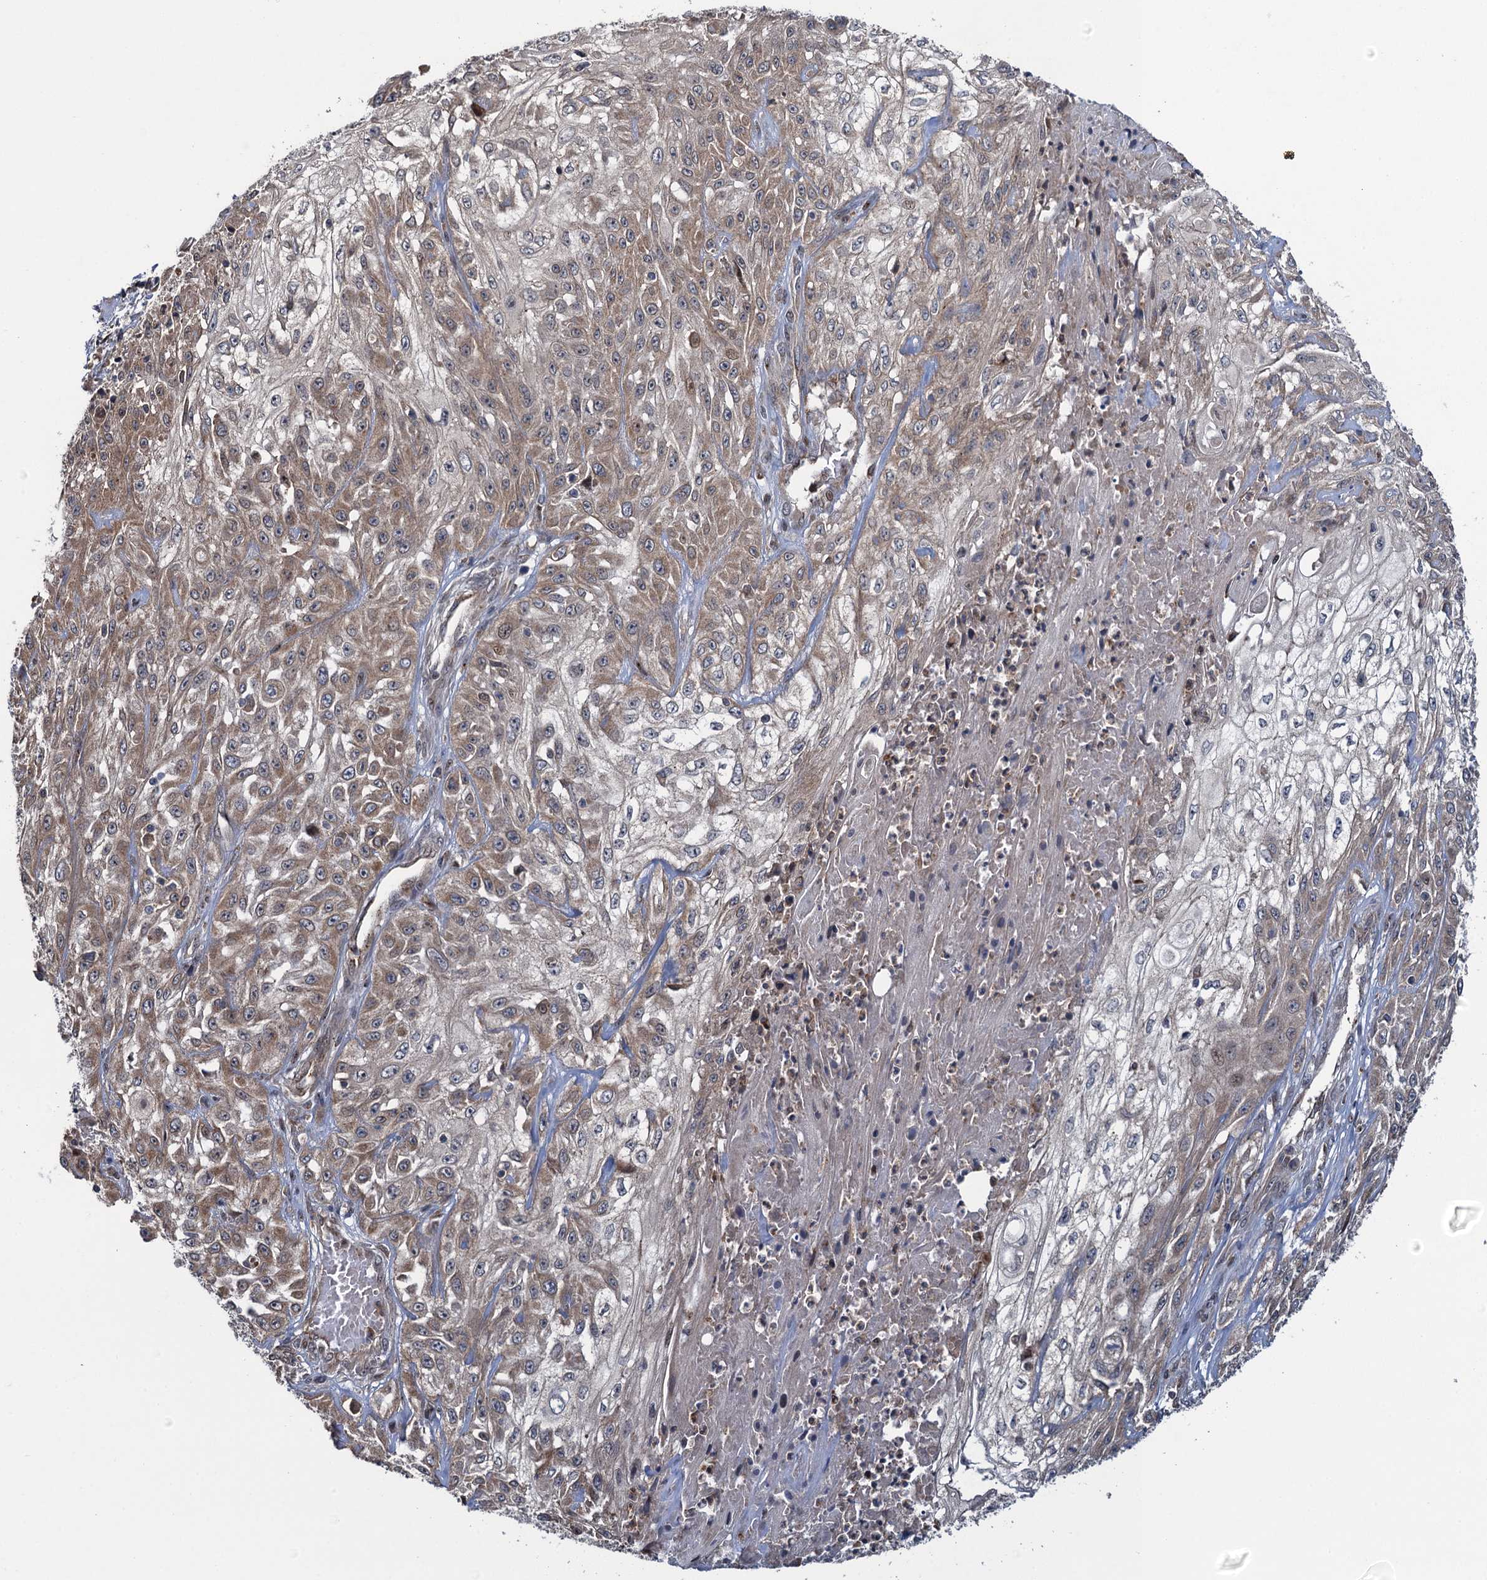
{"staining": {"intensity": "weak", "quantity": ">75%", "location": "cytoplasmic/membranous"}, "tissue": "skin cancer", "cell_type": "Tumor cells", "image_type": "cancer", "snomed": [{"axis": "morphology", "description": "Squamous cell carcinoma, NOS"}, {"axis": "morphology", "description": "Squamous cell carcinoma, metastatic, NOS"}, {"axis": "topography", "description": "Skin"}, {"axis": "topography", "description": "Lymph node"}], "caption": "Immunohistochemical staining of human skin squamous cell carcinoma exhibits low levels of weak cytoplasmic/membranous staining in about >75% of tumor cells. Nuclei are stained in blue.", "gene": "EVX2", "patient": {"sex": "male", "age": 75}}